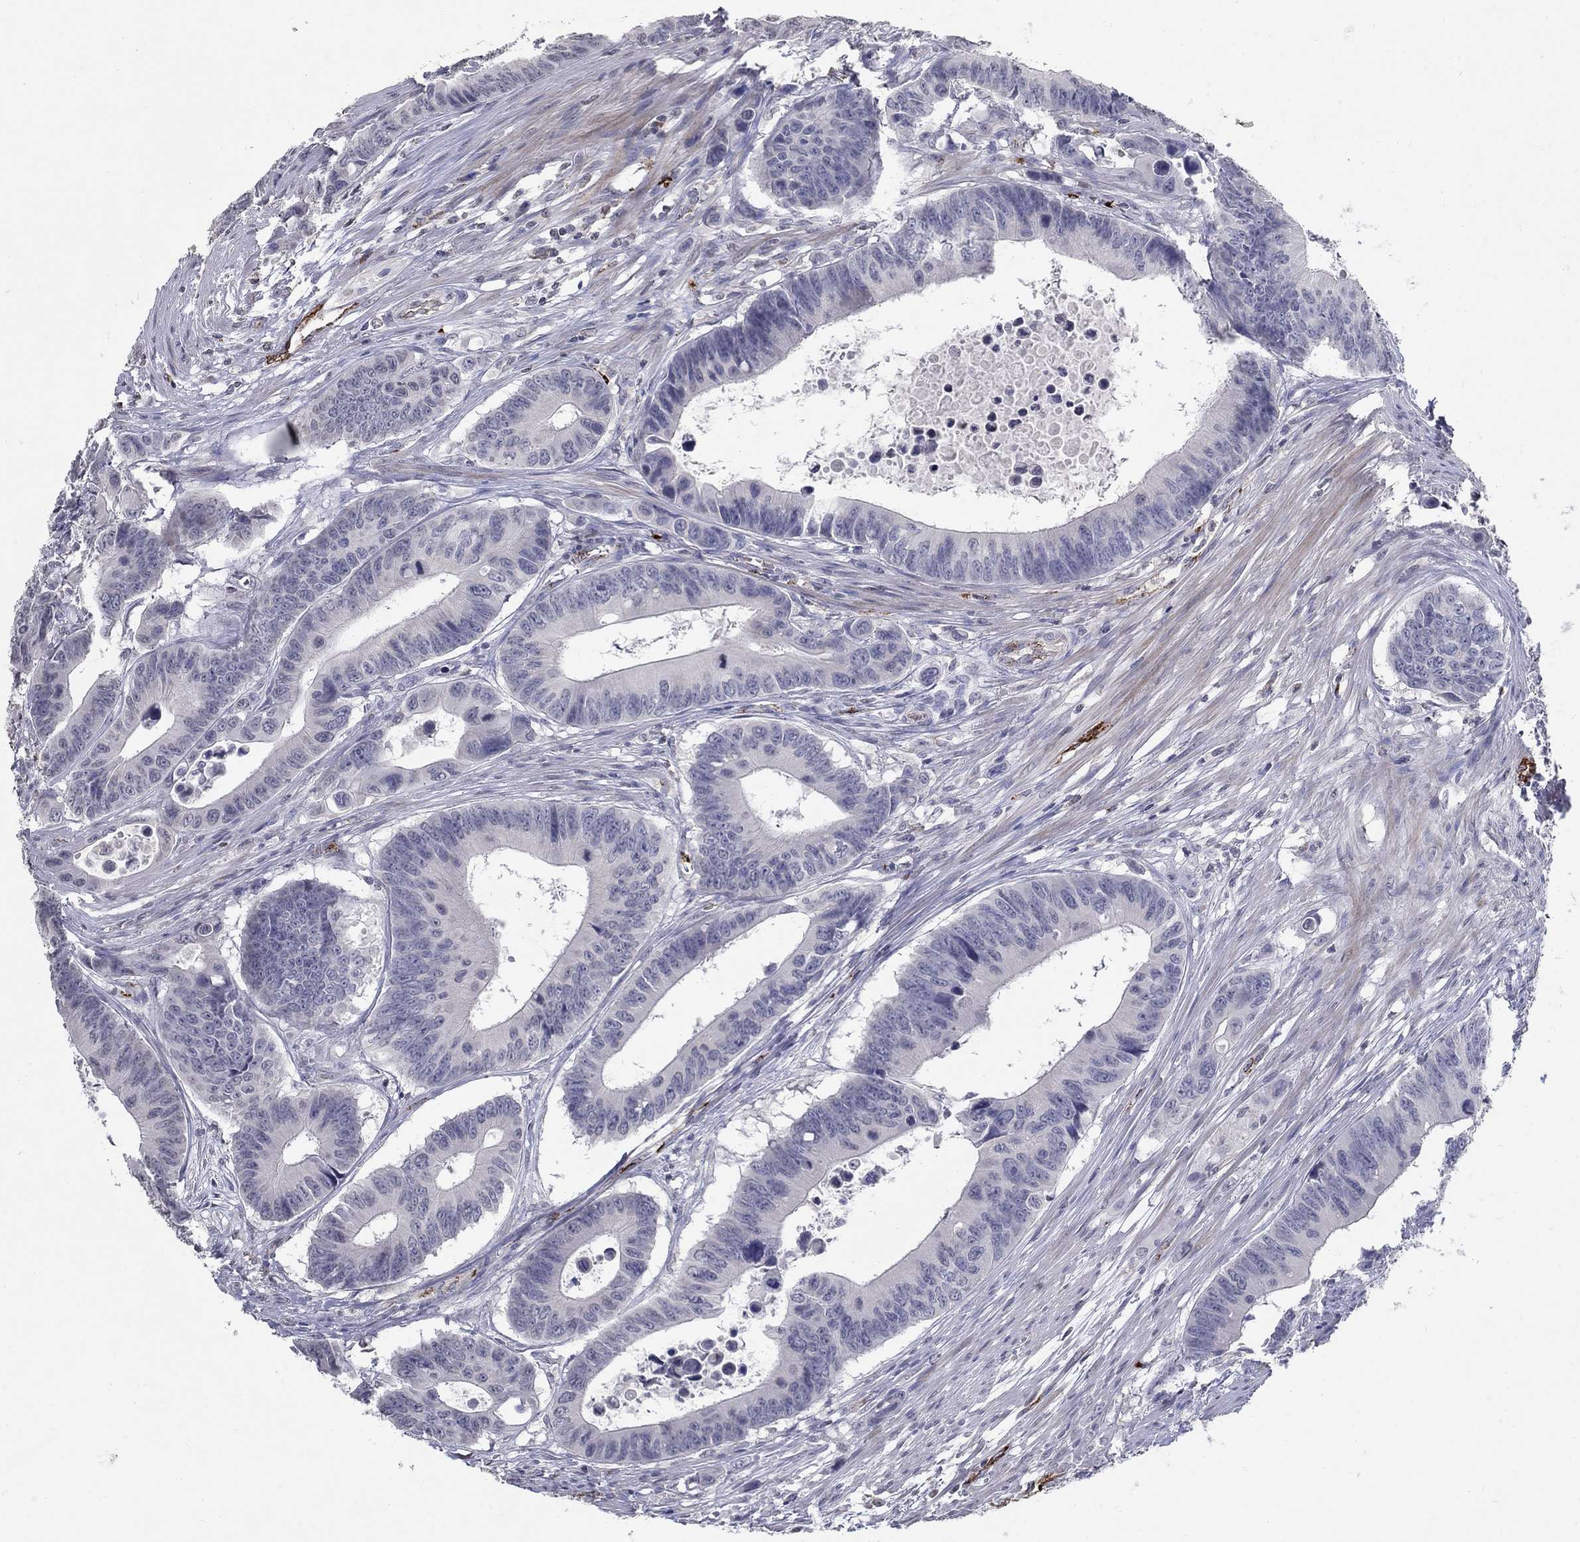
{"staining": {"intensity": "negative", "quantity": "none", "location": "none"}, "tissue": "colorectal cancer", "cell_type": "Tumor cells", "image_type": "cancer", "snomed": [{"axis": "morphology", "description": "Adenocarcinoma, NOS"}, {"axis": "topography", "description": "Colon"}], "caption": "Tumor cells show no significant protein positivity in colorectal adenocarcinoma.", "gene": "TINAG", "patient": {"sex": "female", "age": 87}}